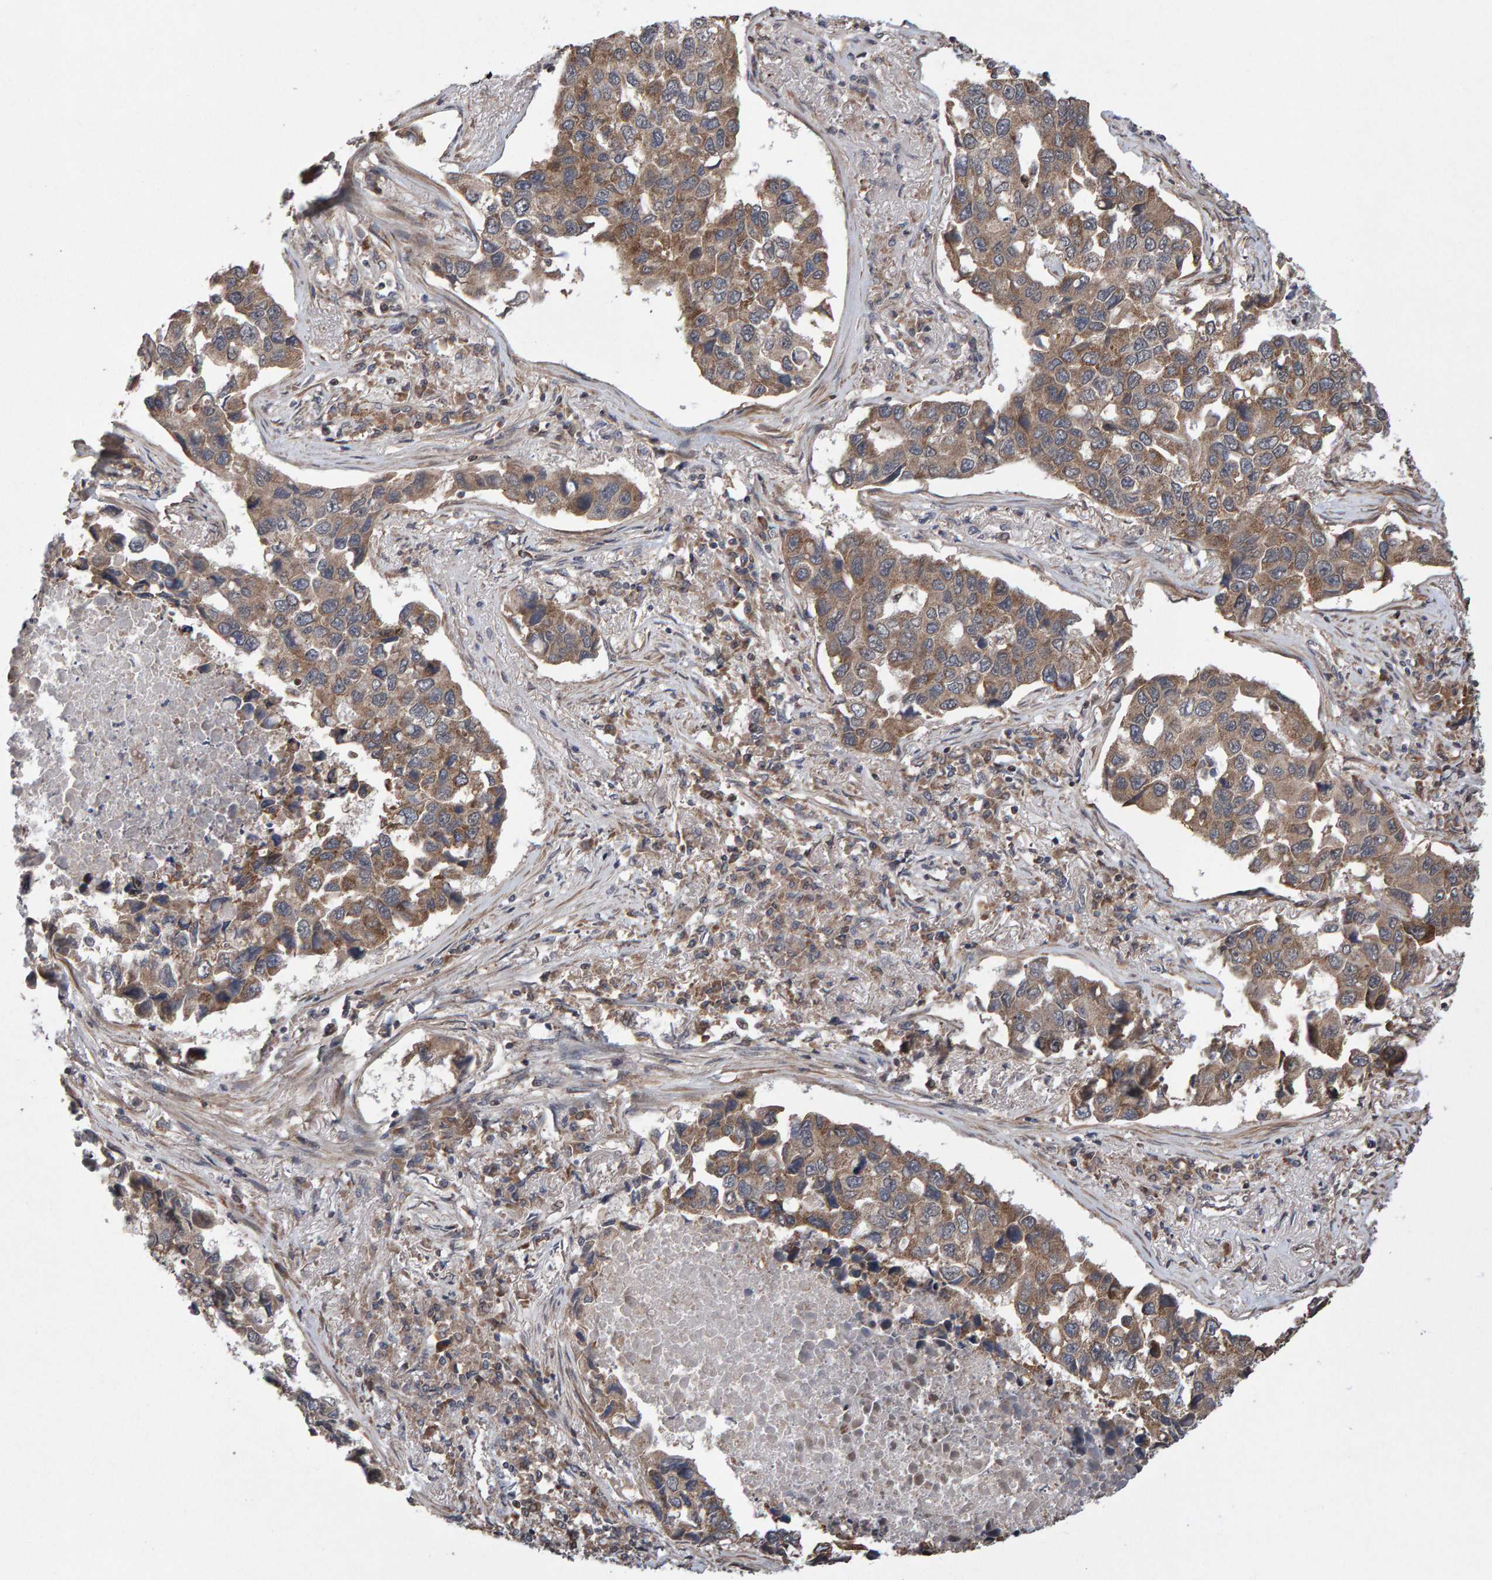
{"staining": {"intensity": "weak", "quantity": ">75%", "location": "cytoplasmic/membranous"}, "tissue": "lung cancer", "cell_type": "Tumor cells", "image_type": "cancer", "snomed": [{"axis": "morphology", "description": "Adenocarcinoma, NOS"}, {"axis": "topography", "description": "Lung"}], "caption": "High-magnification brightfield microscopy of adenocarcinoma (lung) stained with DAB (brown) and counterstained with hematoxylin (blue). tumor cells exhibit weak cytoplasmic/membranous staining is appreciated in about>75% of cells.", "gene": "PECR", "patient": {"sex": "male", "age": 64}}